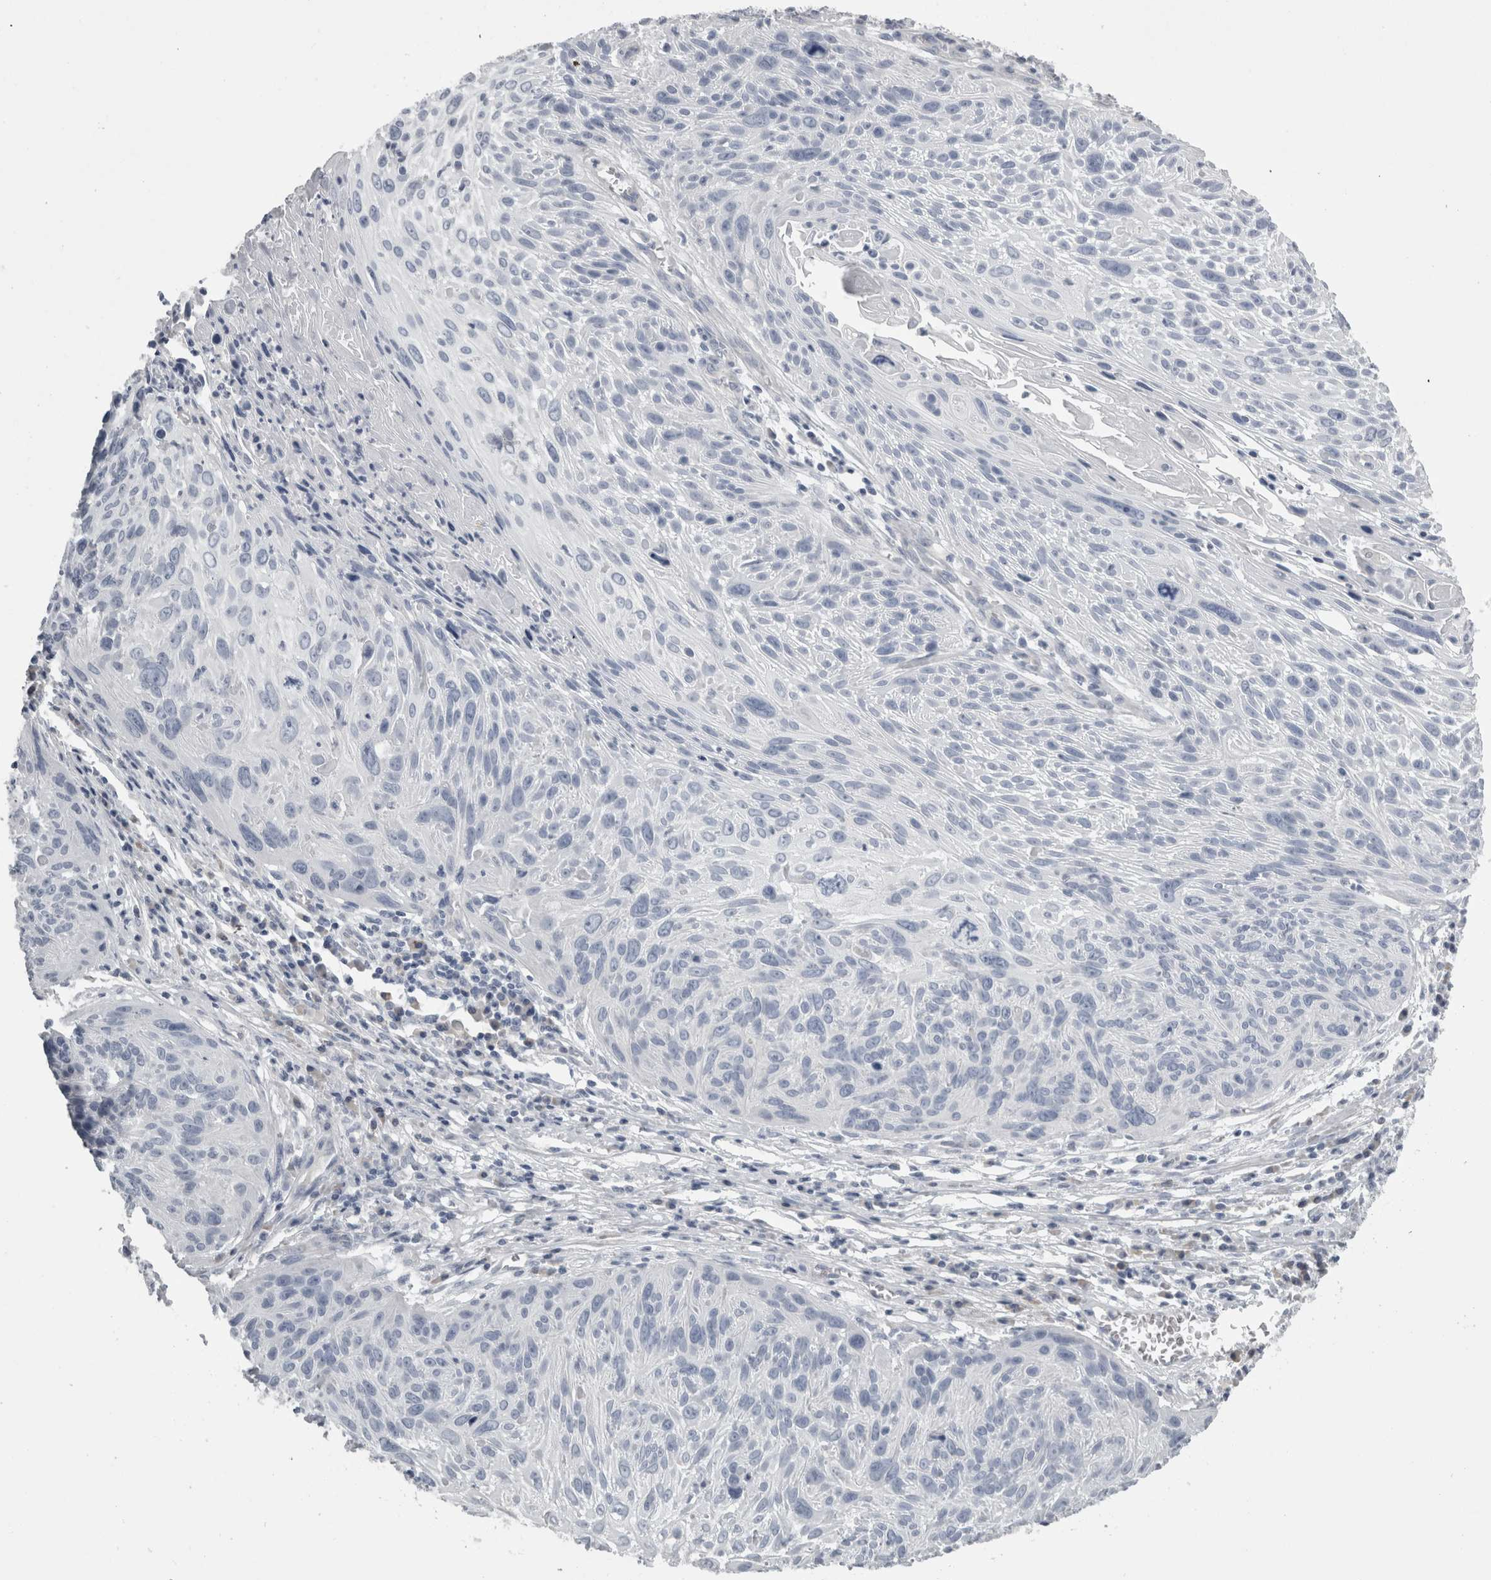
{"staining": {"intensity": "negative", "quantity": "none", "location": "none"}, "tissue": "cervical cancer", "cell_type": "Tumor cells", "image_type": "cancer", "snomed": [{"axis": "morphology", "description": "Squamous cell carcinoma, NOS"}, {"axis": "topography", "description": "Cervix"}], "caption": "Tumor cells are negative for protein expression in human cervical cancer.", "gene": "TCAP", "patient": {"sex": "female", "age": 51}}